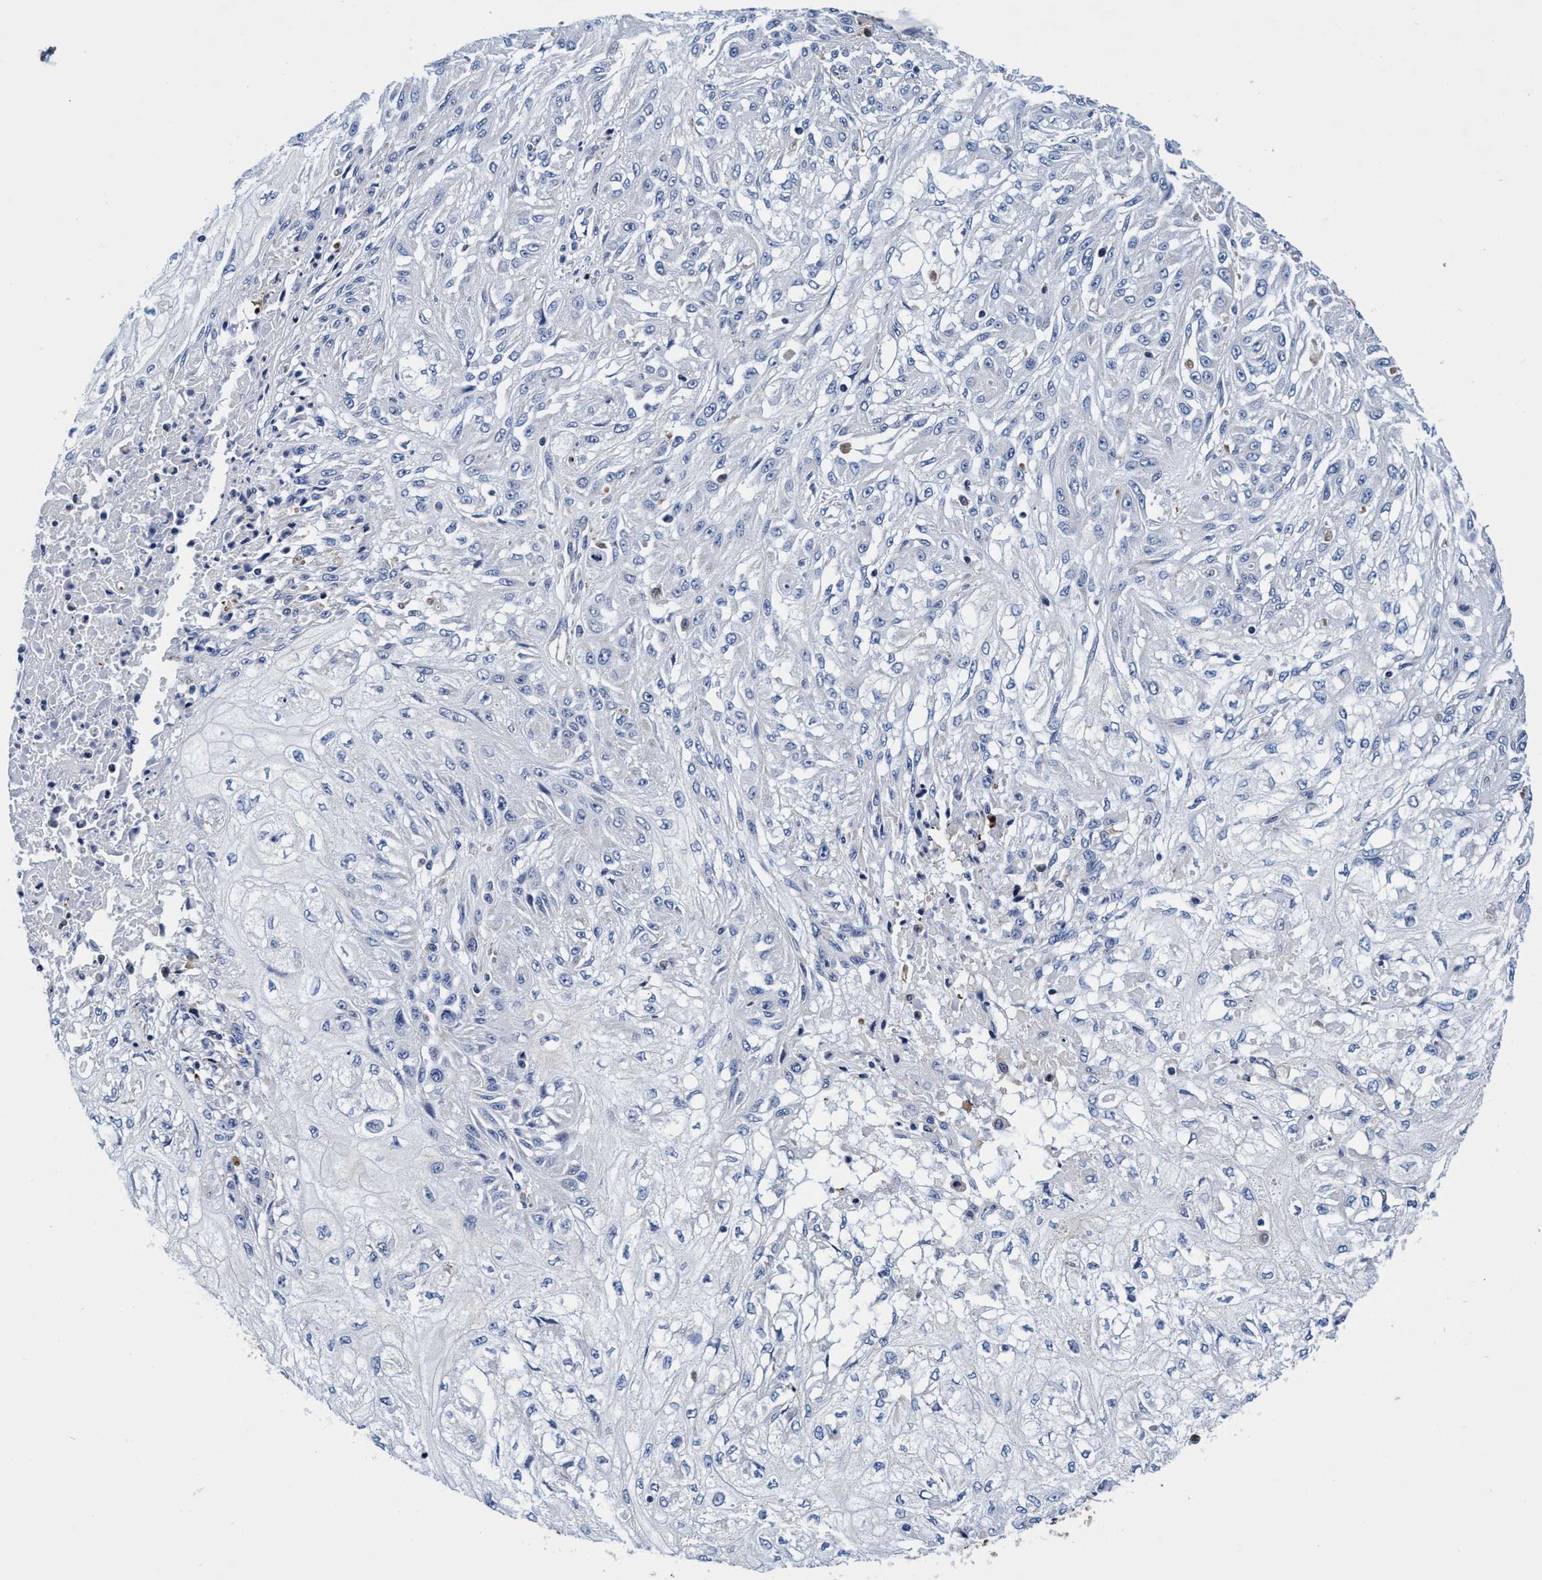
{"staining": {"intensity": "negative", "quantity": "none", "location": "none"}, "tissue": "skin cancer", "cell_type": "Tumor cells", "image_type": "cancer", "snomed": [{"axis": "morphology", "description": "Squamous cell carcinoma, NOS"}, {"axis": "morphology", "description": "Squamous cell carcinoma, metastatic, NOS"}, {"axis": "topography", "description": "Skin"}, {"axis": "topography", "description": "Lymph node"}], "caption": "There is no significant expression in tumor cells of skin cancer. The staining is performed using DAB (3,3'-diaminobenzidine) brown chromogen with nuclei counter-stained in using hematoxylin.", "gene": "UBALD2", "patient": {"sex": "male", "age": 75}}